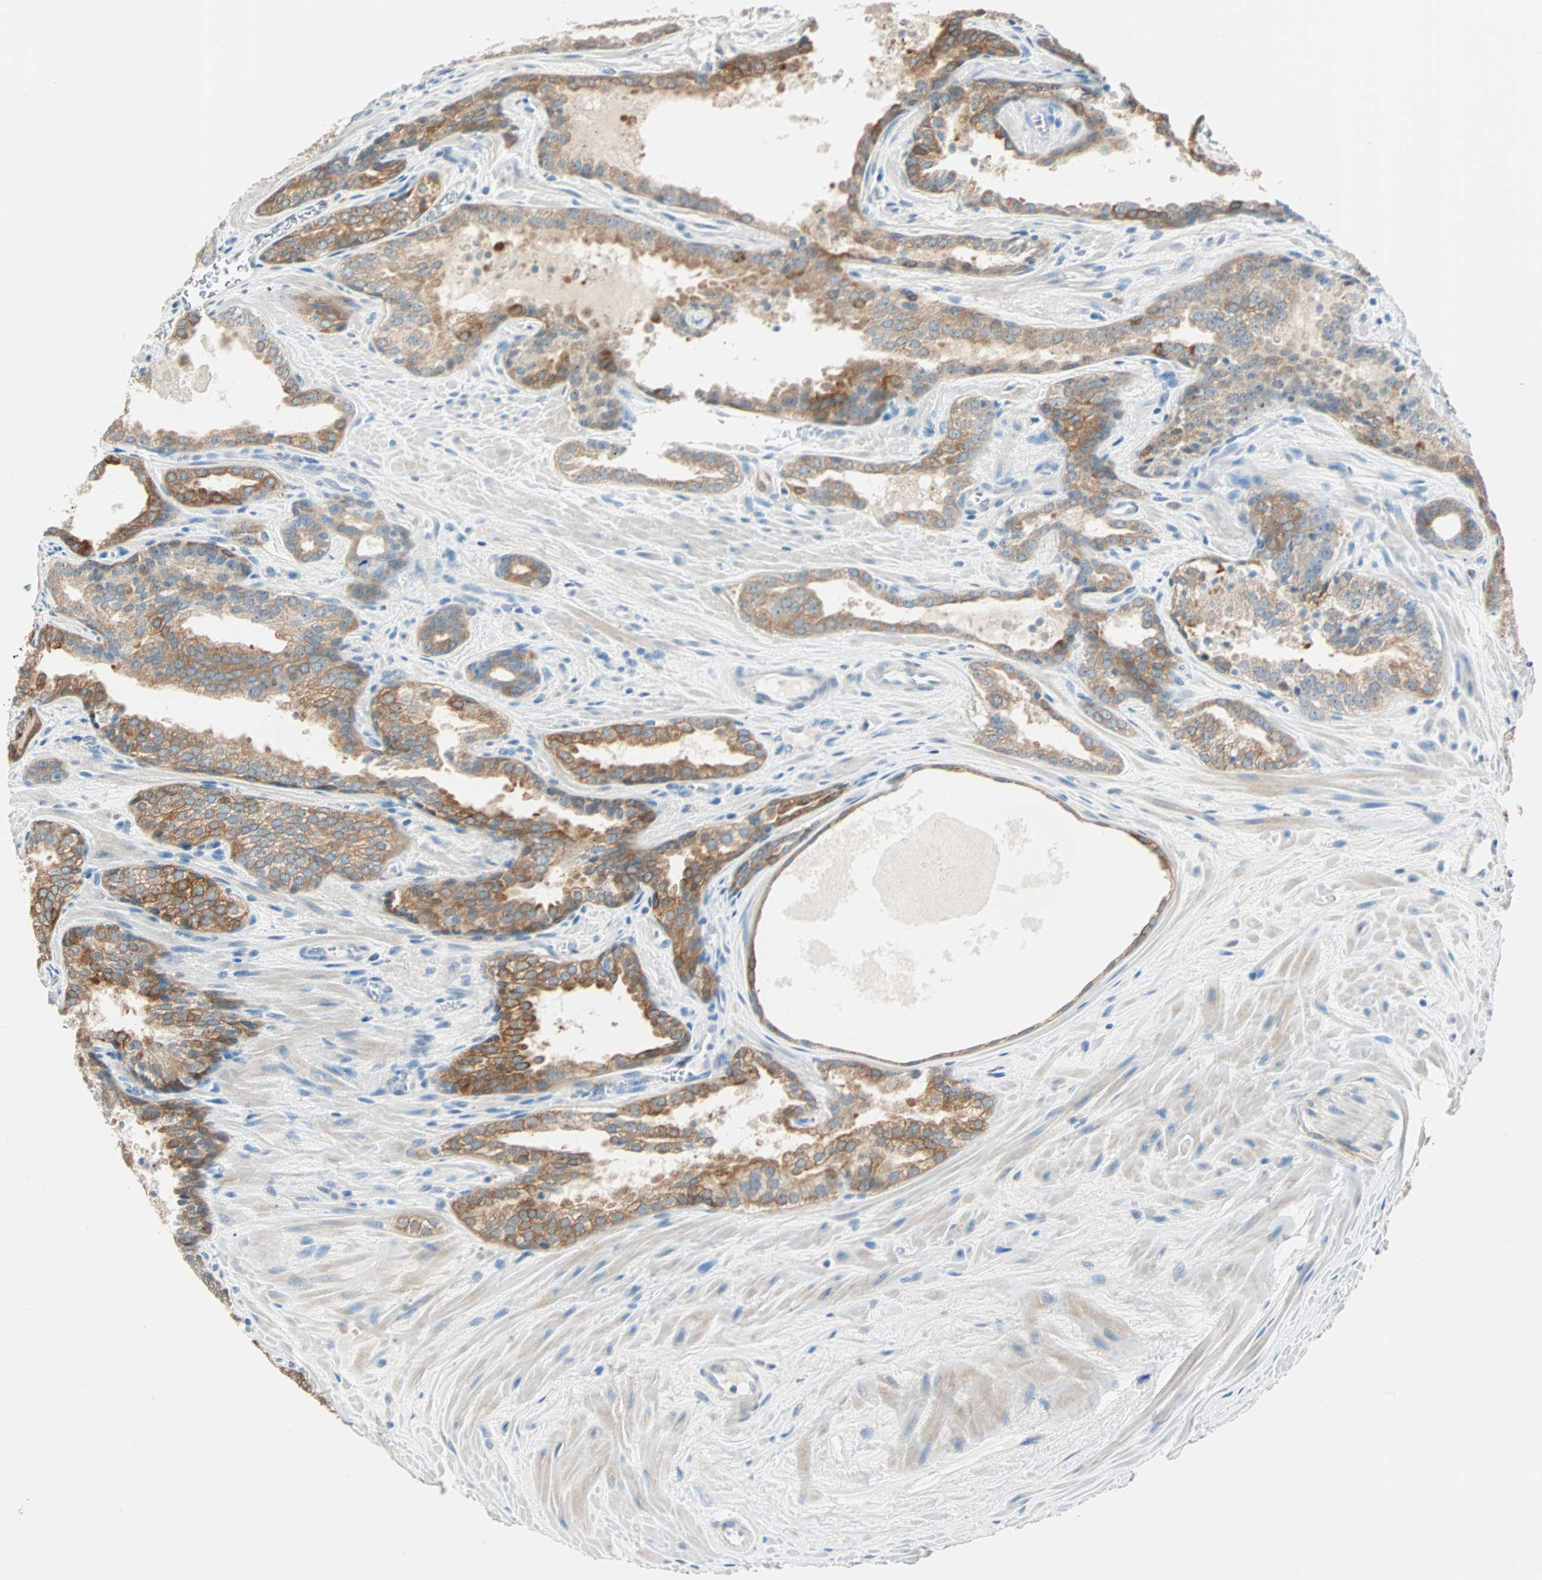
{"staining": {"intensity": "moderate", "quantity": ">75%", "location": "cytoplasmic/membranous"}, "tissue": "prostate cancer", "cell_type": "Tumor cells", "image_type": "cancer", "snomed": [{"axis": "morphology", "description": "Adenocarcinoma, Low grade"}, {"axis": "topography", "description": "Prostate"}], "caption": "This photomicrograph exhibits immunohistochemistry (IHC) staining of prostate cancer, with medium moderate cytoplasmic/membranous positivity in about >75% of tumor cells.", "gene": "ATF6", "patient": {"sex": "male", "age": 60}}